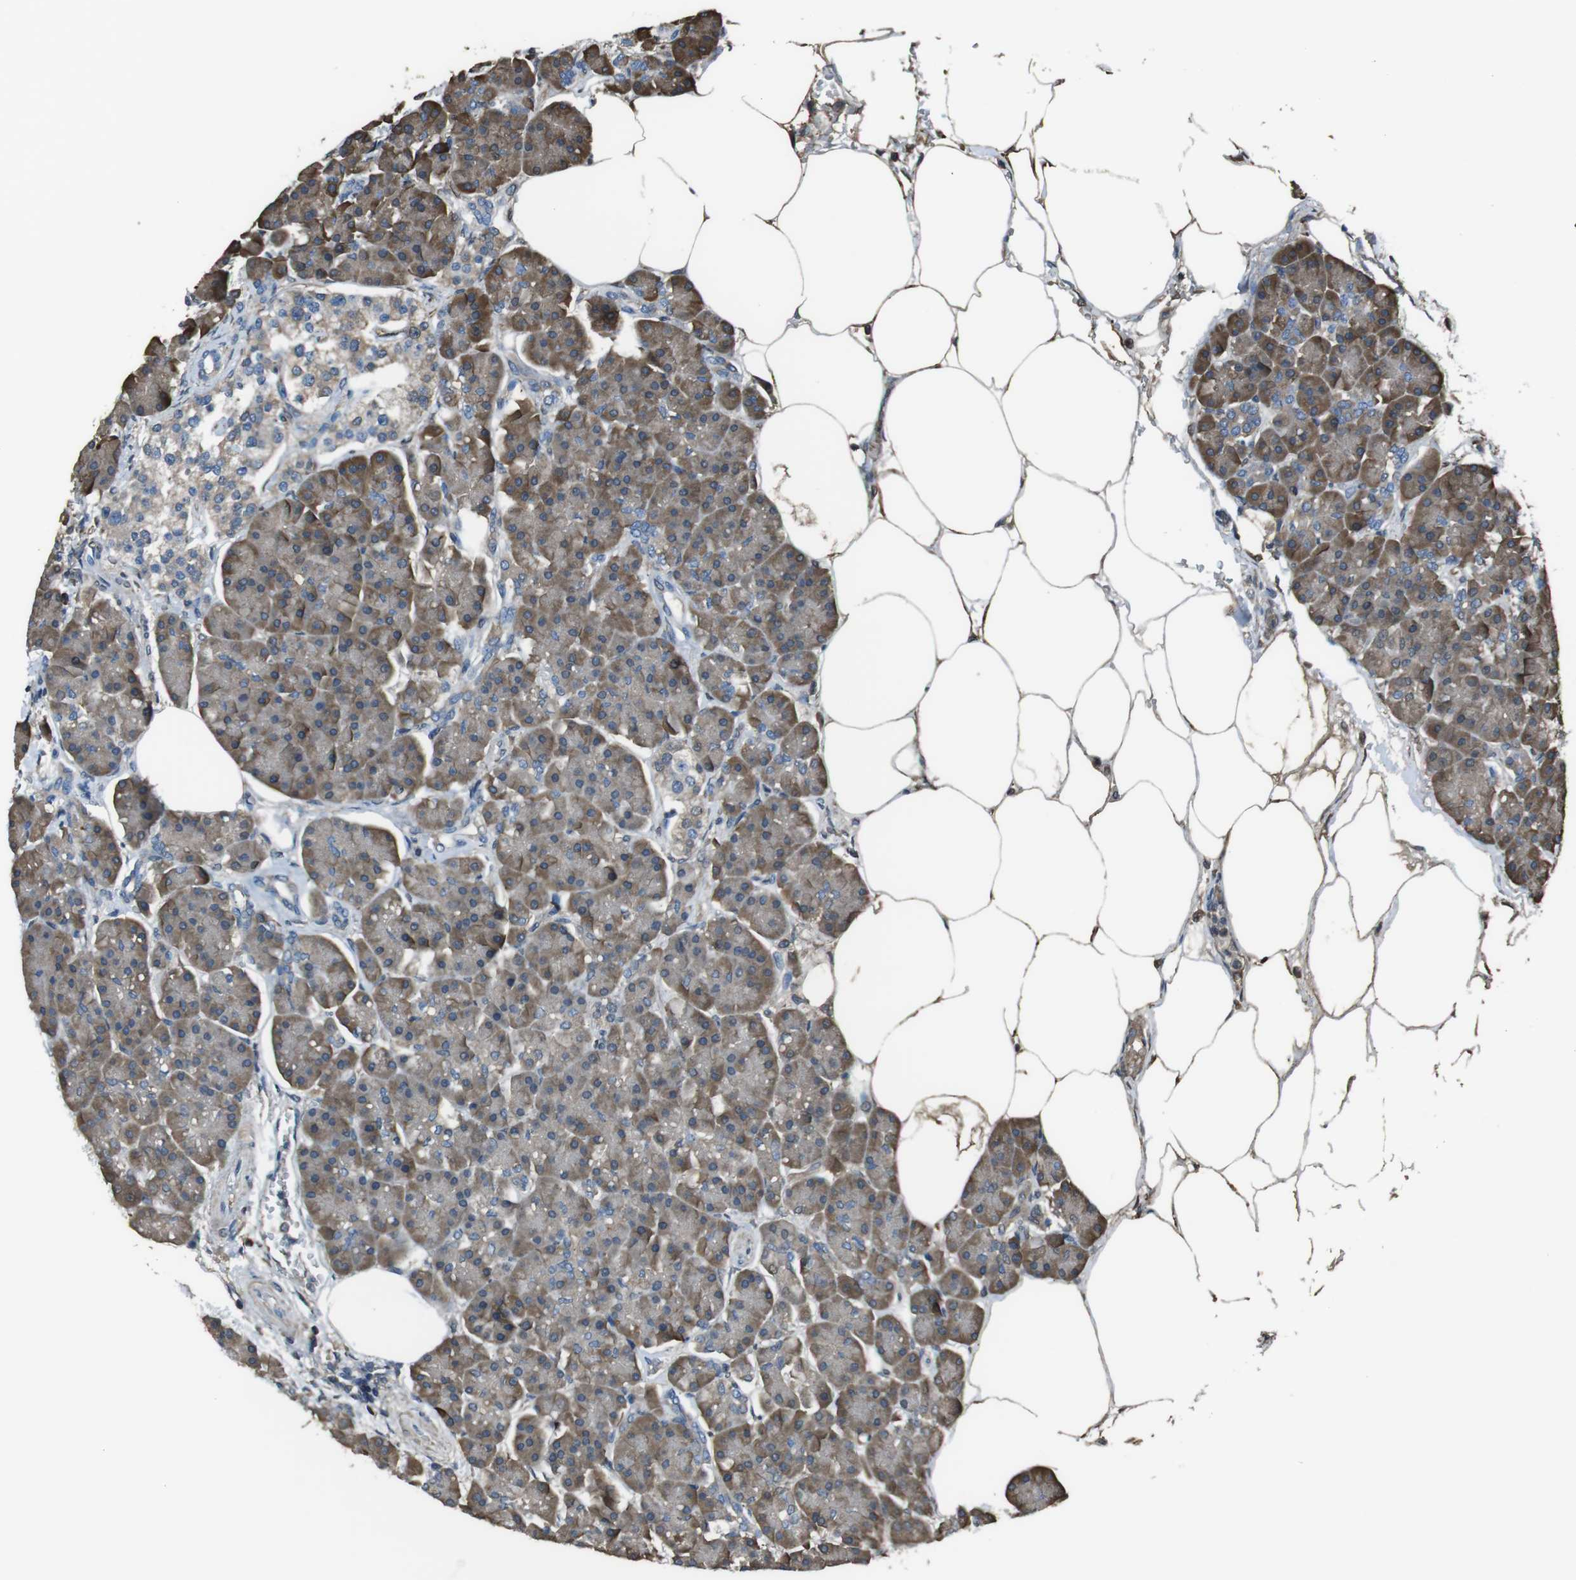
{"staining": {"intensity": "moderate", "quantity": ">75%", "location": "cytoplasmic/membranous"}, "tissue": "pancreas", "cell_type": "Exocrine glandular cells", "image_type": "normal", "snomed": [{"axis": "morphology", "description": "Normal tissue, NOS"}, {"axis": "topography", "description": "Pancreas"}], "caption": "The micrograph shows a brown stain indicating the presence of a protein in the cytoplasmic/membranous of exocrine glandular cells in pancreas. (DAB (3,3'-diaminobenzidine) = brown stain, brightfield microscopy at high magnification).", "gene": "TWSG1", "patient": {"sex": "female", "age": 70}}